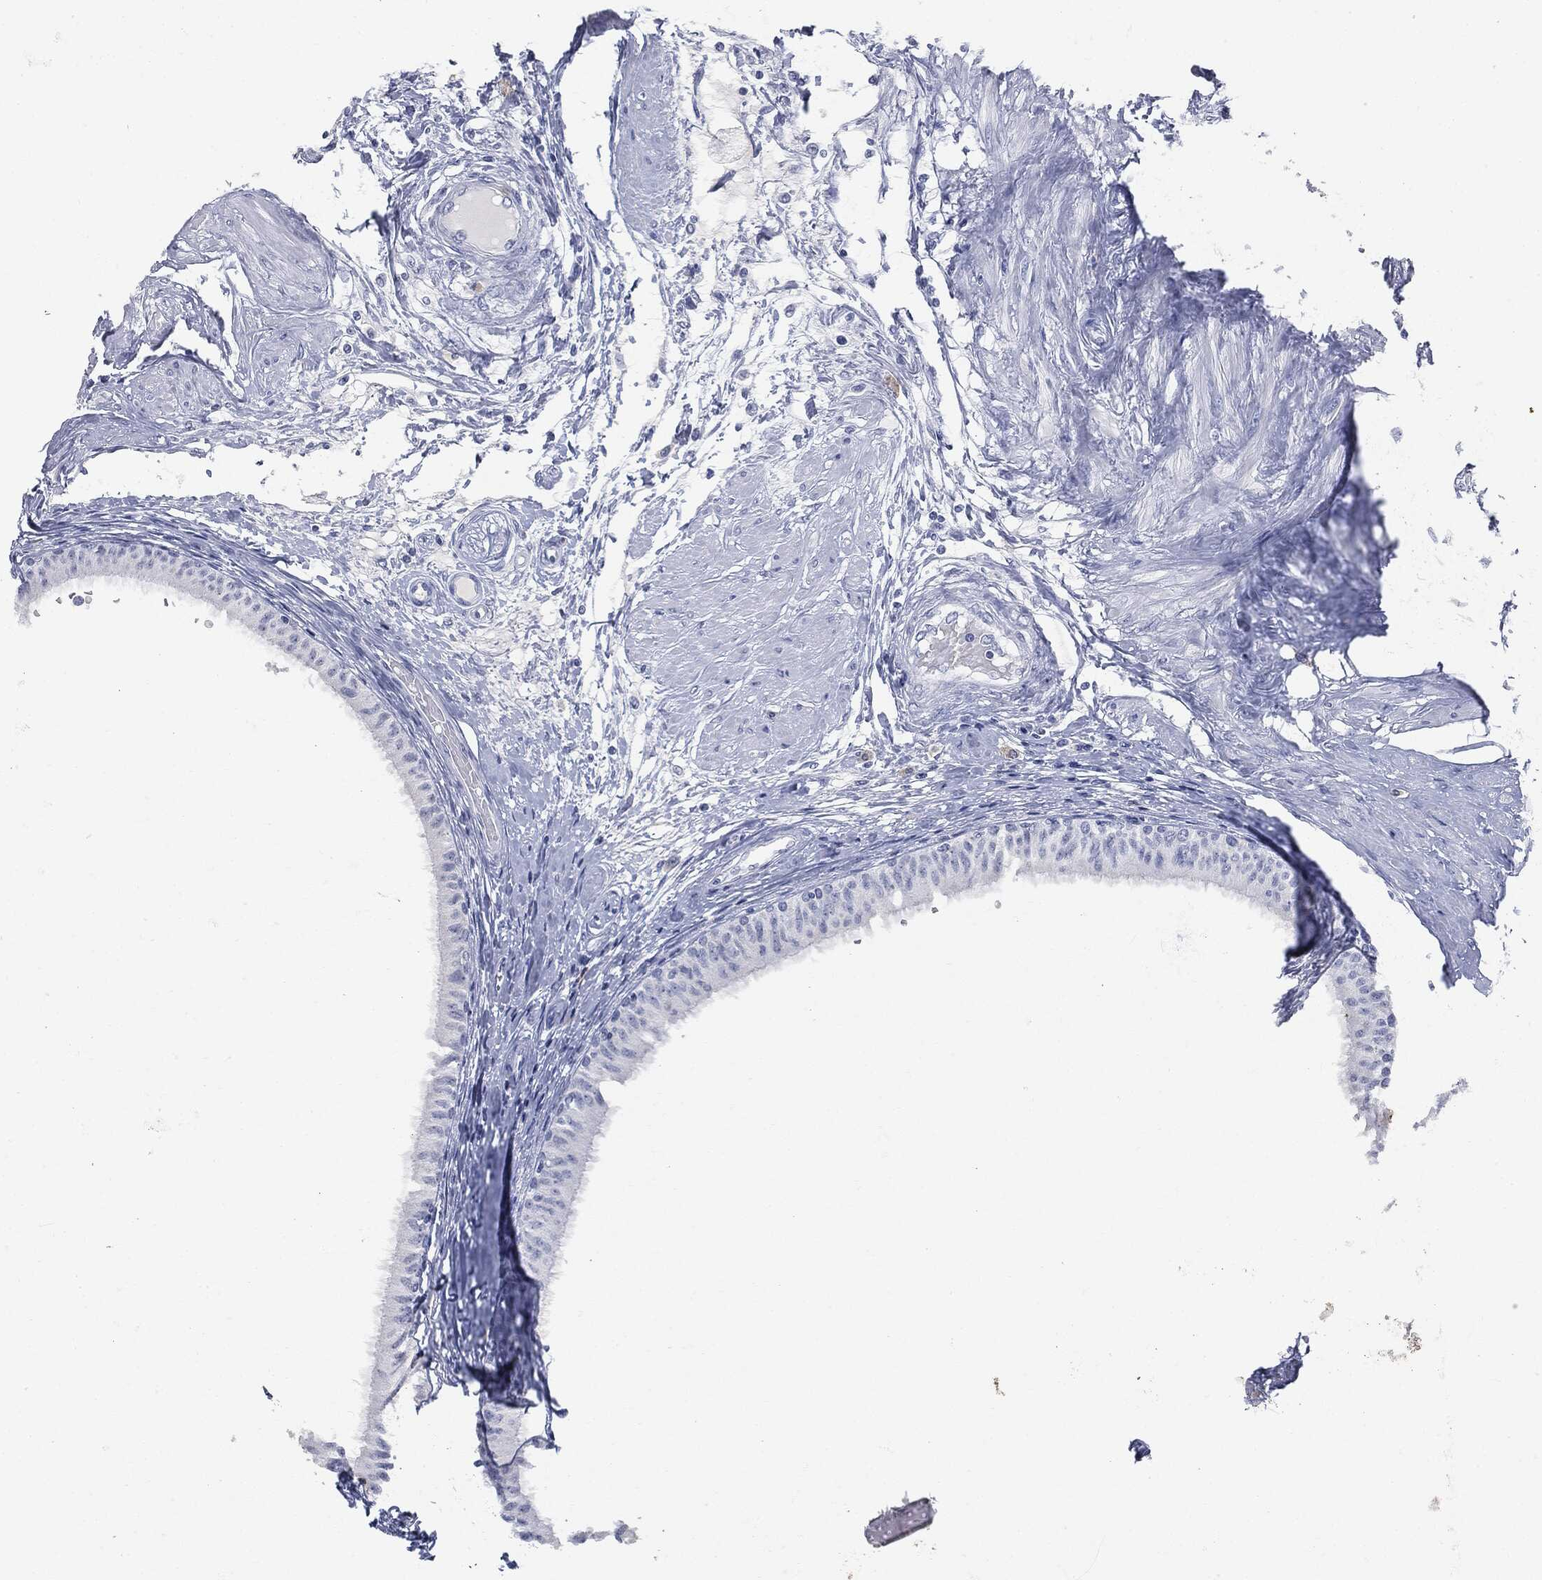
{"staining": {"intensity": "negative", "quantity": "none", "location": "none"}, "tissue": "epididymis", "cell_type": "Glandular cells", "image_type": "normal", "snomed": [{"axis": "morphology", "description": "Normal tissue, NOS"}, {"axis": "morphology", "description": "Seminoma, NOS"}, {"axis": "topography", "description": "Testis"}, {"axis": "topography", "description": "Epididymis"}], "caption": "An immunohistochemistry micrograph of normal epididymis is shown. There is no staining in glandular cells of epididymis.", "gene": "UBE2C", "patient": {"sex": "male", "age": 61}}